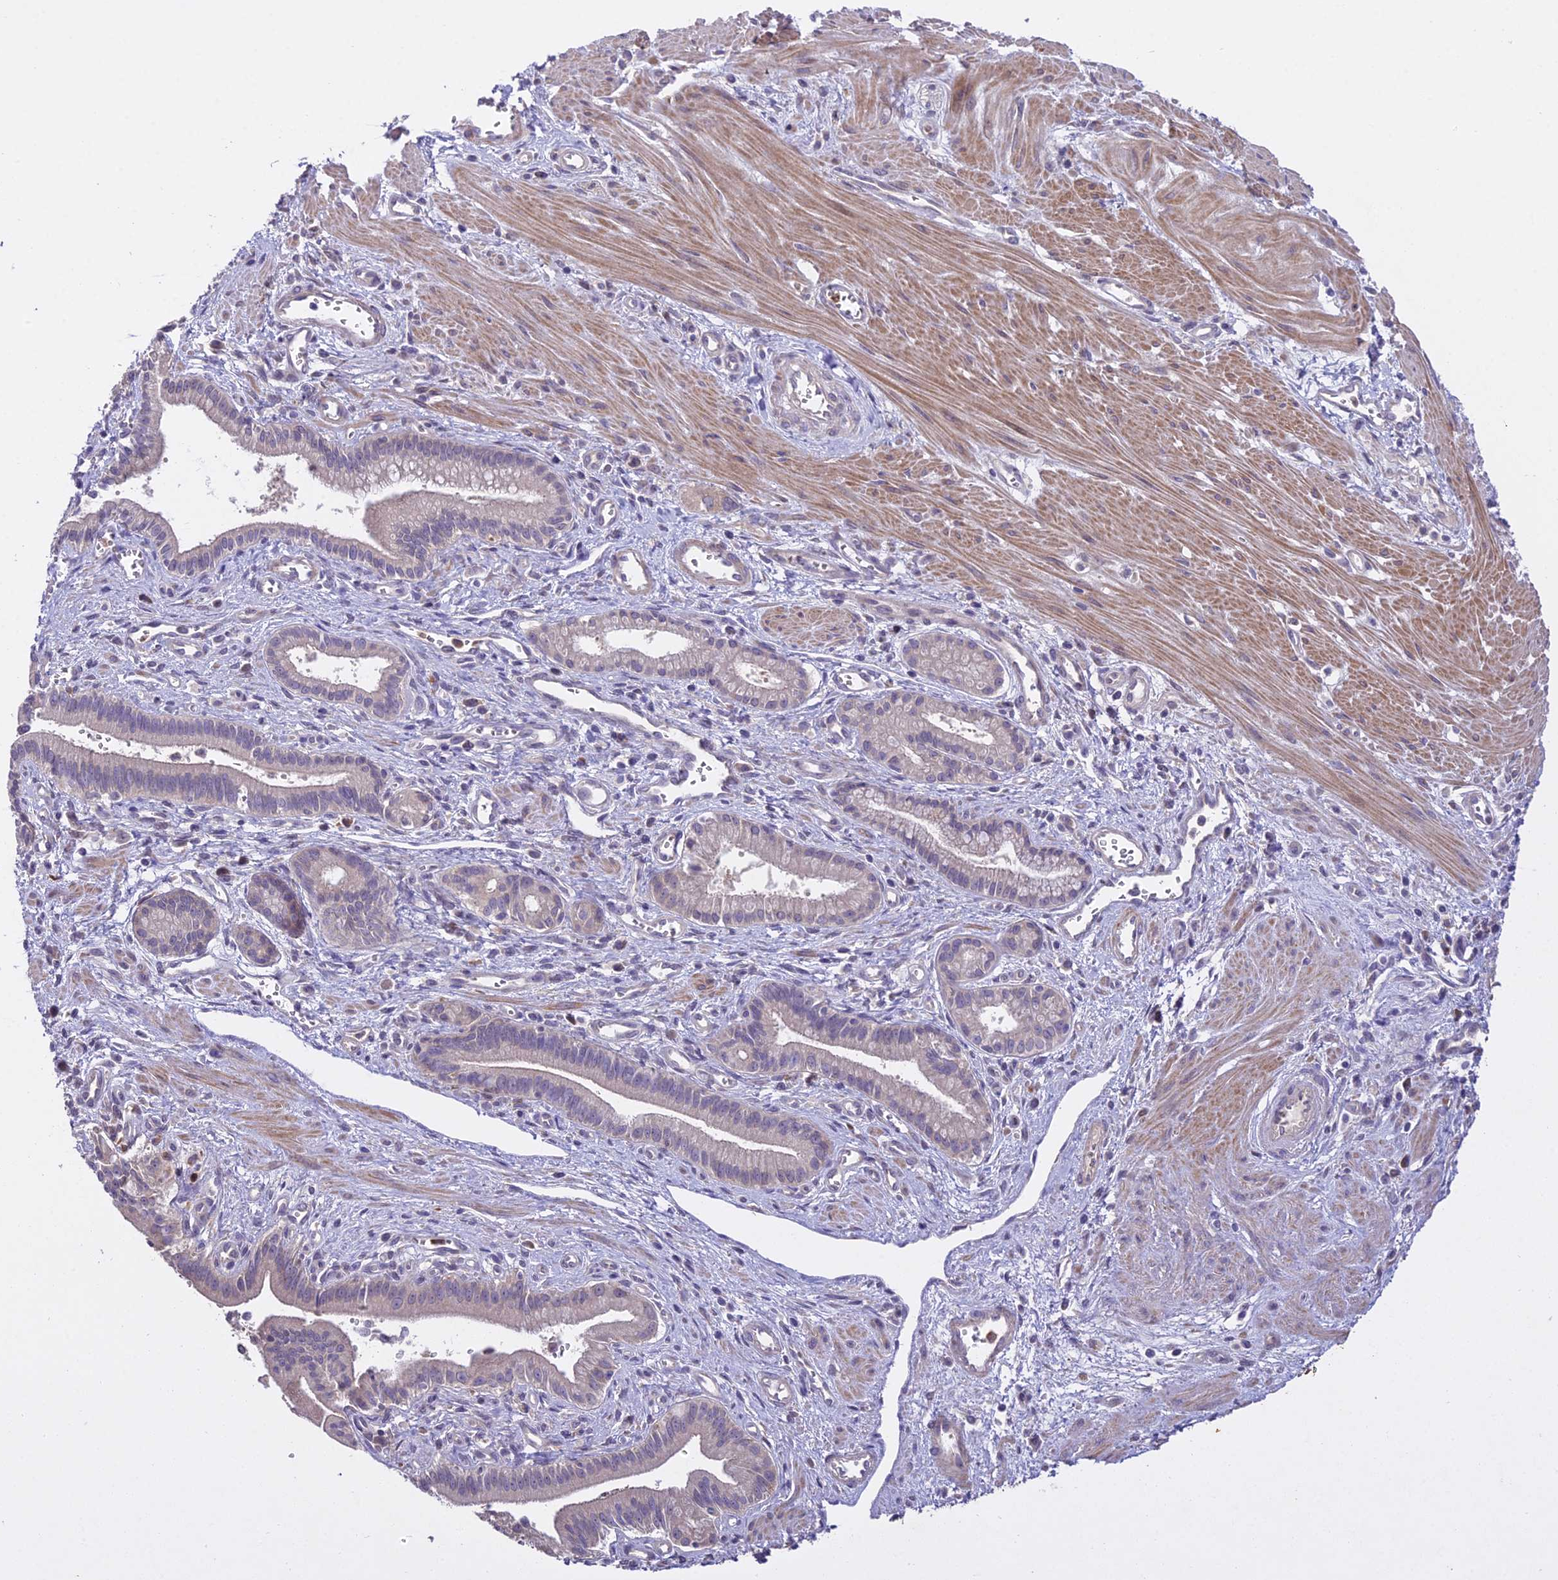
{"staining": {"intensity": "weak", "quantity": "<25%", "location": "cytoplasmic/membranous"}, "tissue": "pancreatic cancer", "cell_type": "Tumor cells", "image_type": "cancer", "snomed": [{"axis": "morphology", "description": "Adenocarcinoma, NOS"}, {"axis": "topography", "description": "Pancreas"}], "caption": "Micrograph shows no significant protein positivity in tumor cells of adenocarcinoma (pancreatic).", "gene": "CENPL", "patient": {"sex": "male", "age": 78}}